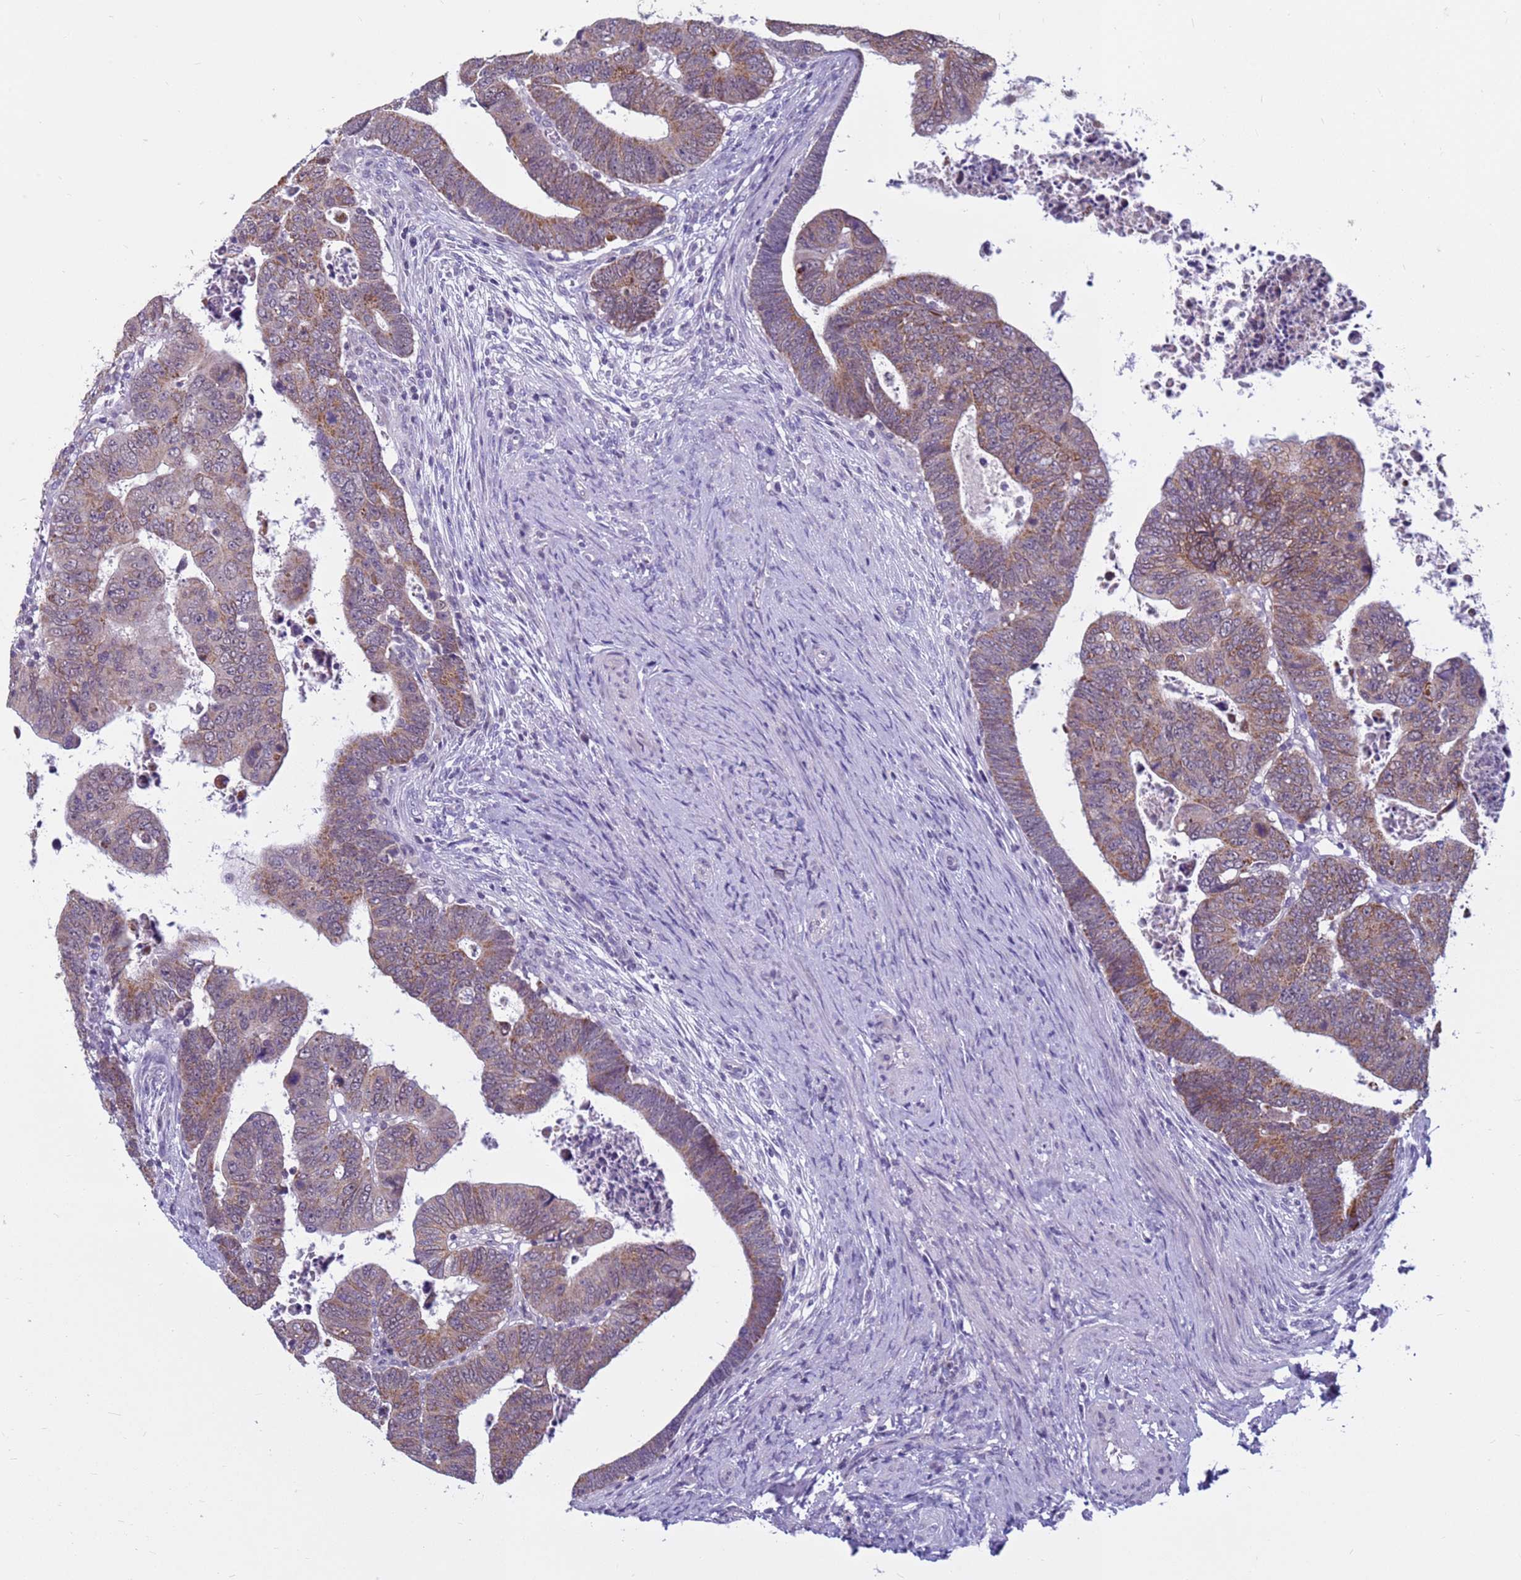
{"staining": {"intensity": "moderate", "quantity": ">75%", "location": "cytoplasmic/membranous"}, "tissue": "colorectal cancer", "cell_type": "Tumor cells", "image_type": "cancer", "snomed": [{"axis": "morphology", "description": "Normal tissue, NOS"}, {"axis": "morphology", "description": "Adenocarcinoma, NOS"}, {"axis": "topography", "description": "Rectum"}], "caption": "Protein staining of colorectal cancer tissue reveals moderate cytoplasmic/membranous staining in about >75% of tumor cells.", "gene": "CDK2AP2", "patient": {"sex": "female", "age": 65}}